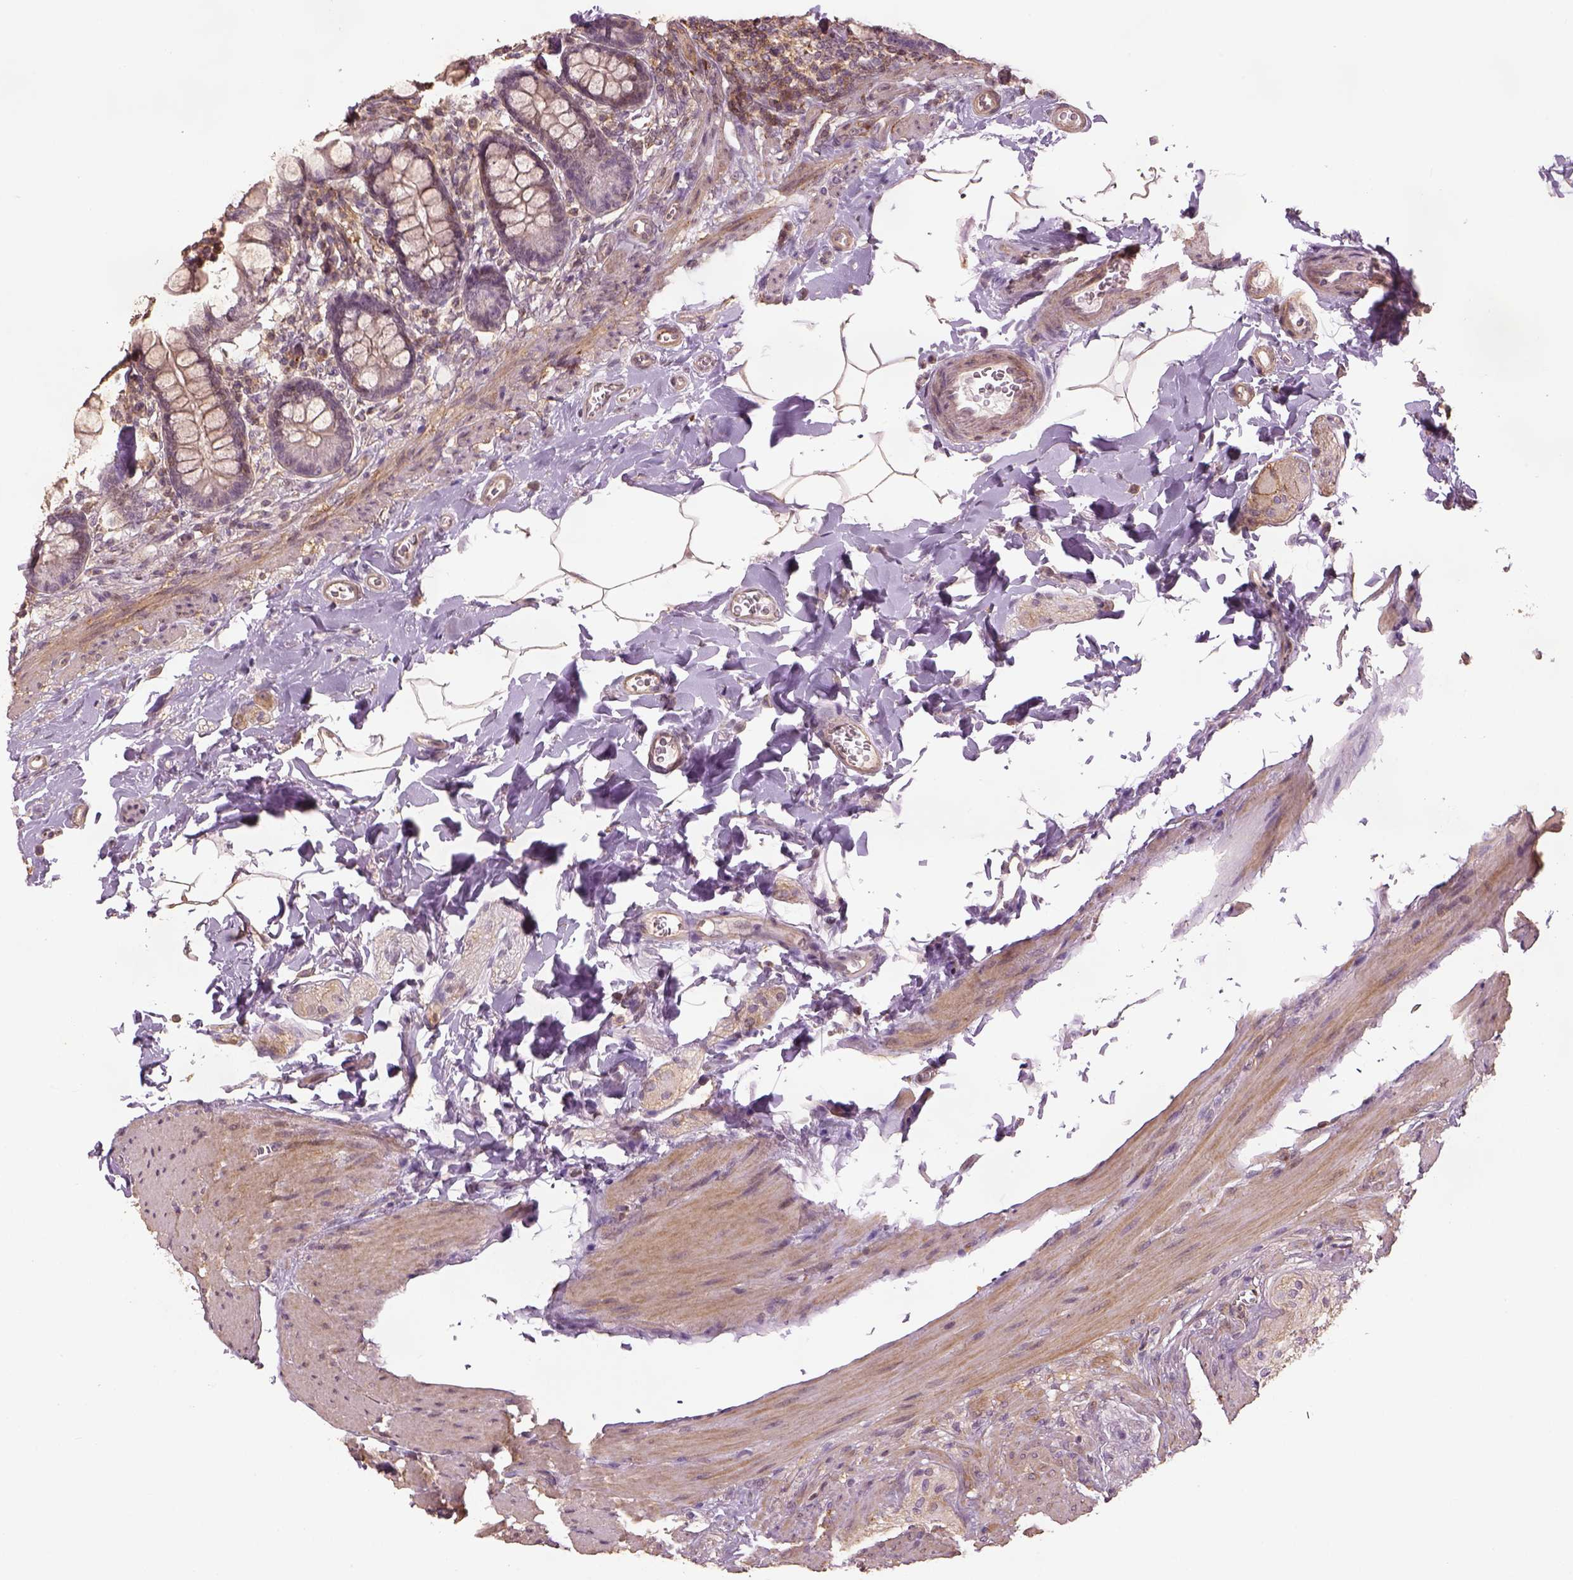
{"staining": {"intensity": "weak", "quantity": "25%-75%", "location": "cytoplasmic/membranous"}, "tissue": "small intestine", "cell_type": "Glandular cells", "image_type": "normal", "snomed": [{"axis": "morphology", "description": "Normal tissue, NOS"}, {"axis": "topography", "description": "Small intestine"}], "caption": "Immunohistochemistry (IHC) micrograph of unremarkable small intestine: small intestine stained using immunohistochemistry (IHC) demonstrates low levels of weak protein expression localized specifically in the cytoplasmic/membranous of glandular cells, appearing as a cytoplasmic/membranous brown color.", "gene": "LIN7A", "patient": {"sex": "female", "age": 56}}